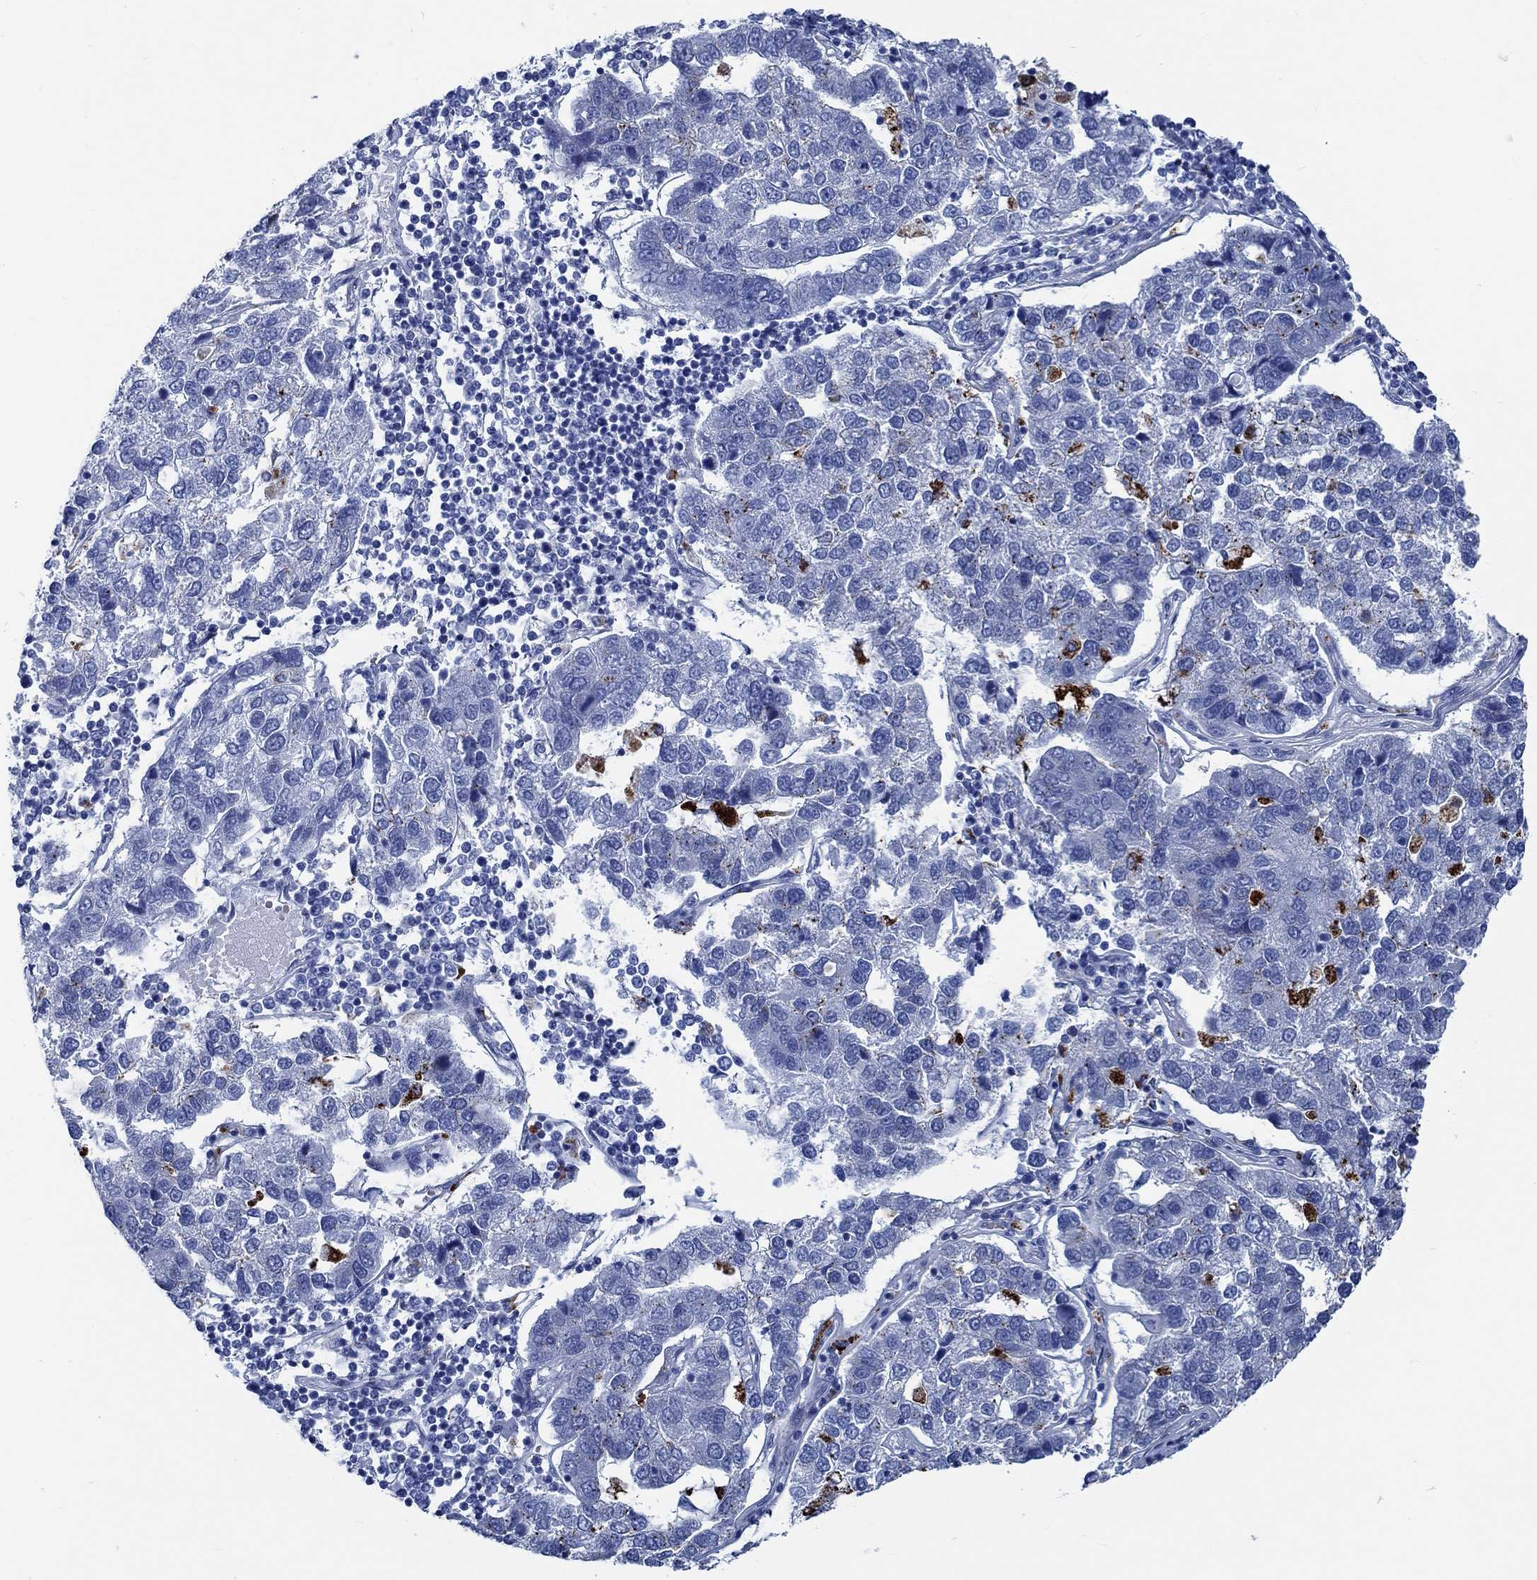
{"staining": {"intensity": "negative", "quantity": "none", "location": "none"}, "tissue": "pancreatic cancer", "cell_type": "Tumor cells", "image_type": "cancer", "snomed": [{"axis": "morphology", "description": "Adenocarcinoma, NOS"}, {"axis": "topography", "description": "Pancreas"}], "caption": "Tumor cells are negative for protein expression in human pancreatic cancer (adenocarcinoma).", "gene": "SVEP1", "patient": {"sex": "female", "age": 61}}